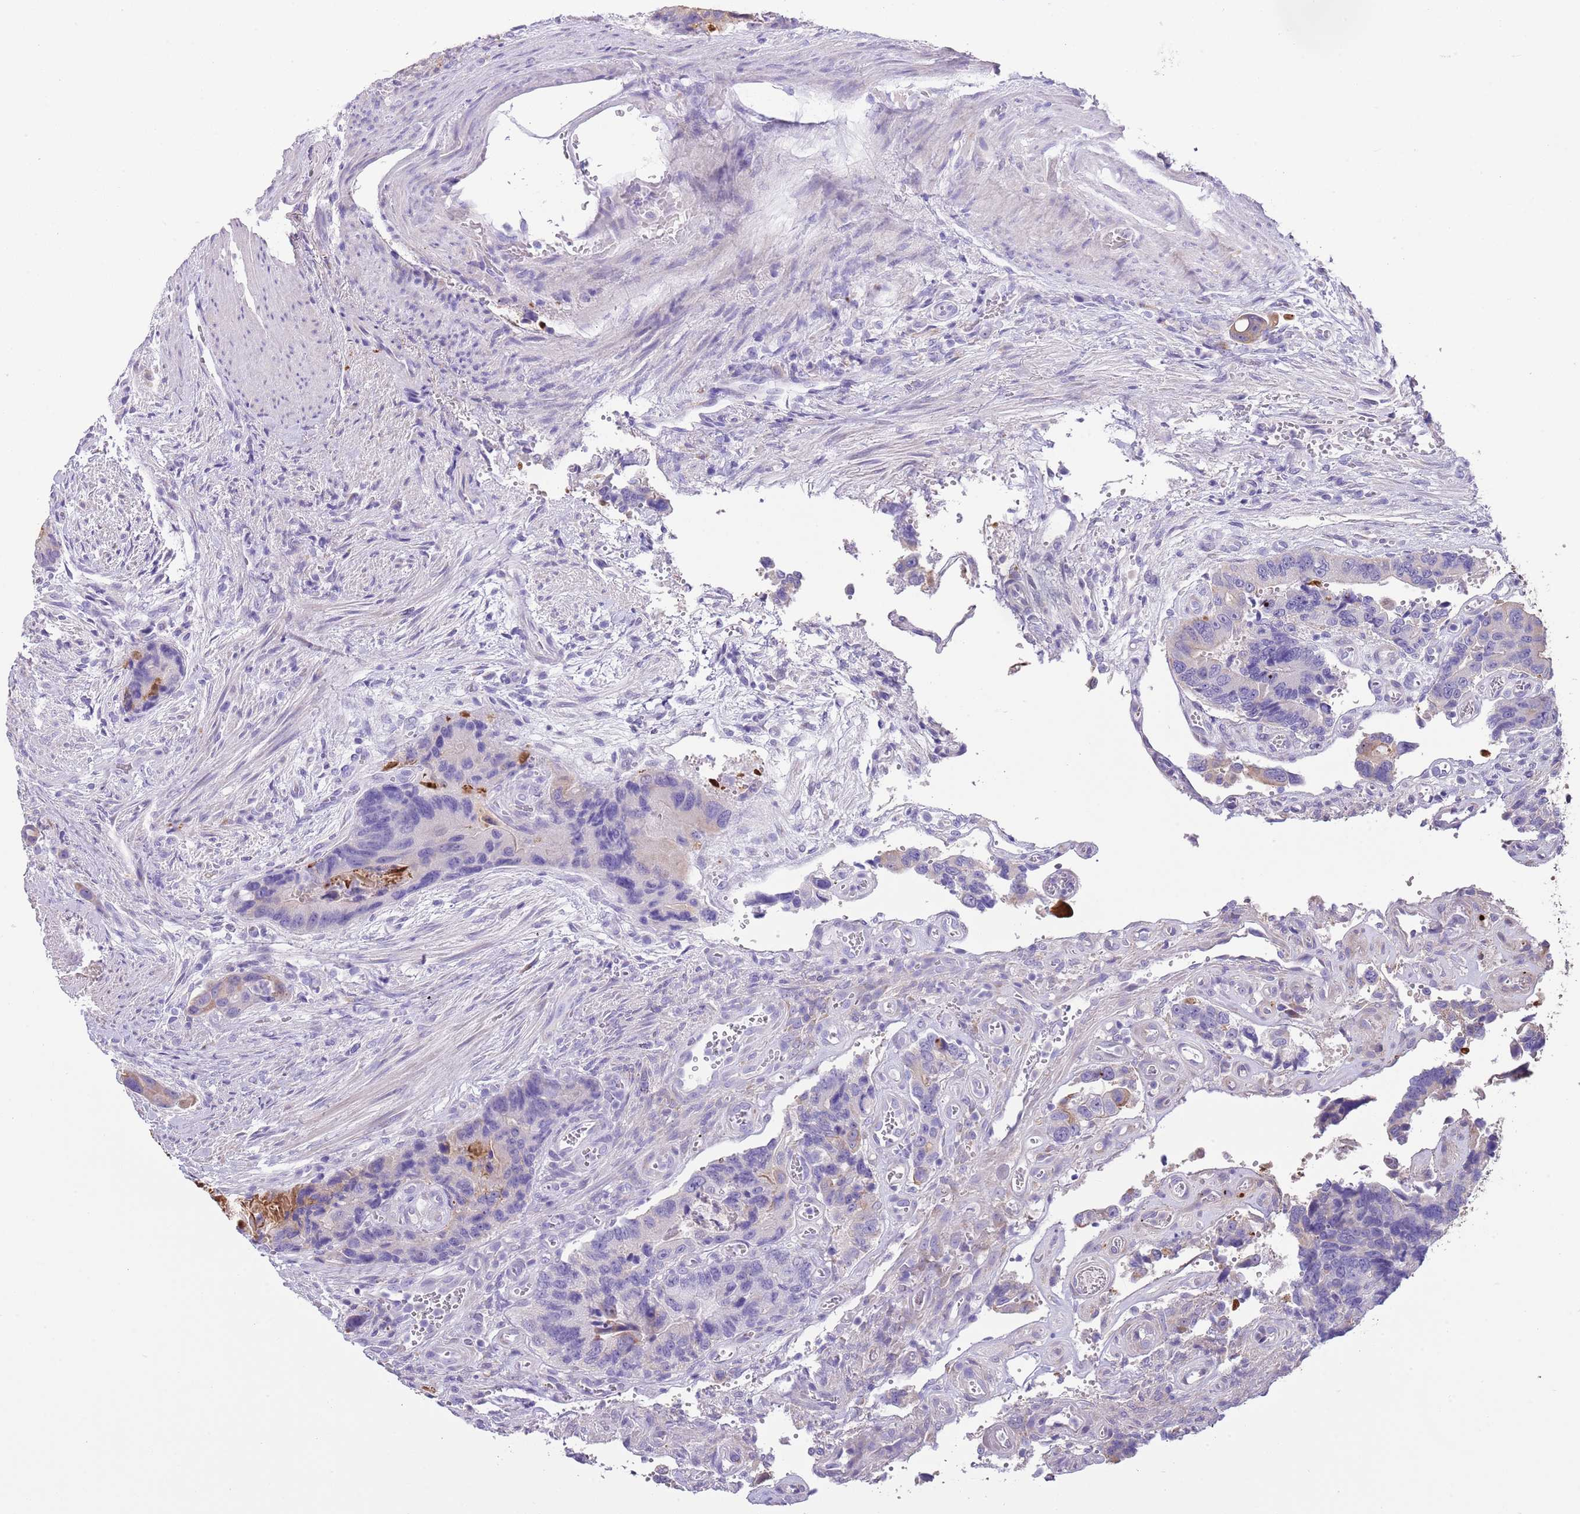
{"staining": {"intensity": "negative", "quantity": "none", "location": "none"}, "tissue": "colorectal cancer", "cell_type": "Tumor cells", "image_type": "cancer", "snomed": [{"axis": "morphology", "description": "Adenocarcinoma, NOS"}, {"axis": "topography", "description": "Colon"}], "caption": "DAB (3,3'-diaminobenzidine) immunohistochemical staining of human colorectal adenocarcinoma reveals no significant positivity in tumor cells.", "gene": "ABHD17C", "patient": {"sex": "male", "age": 84}}